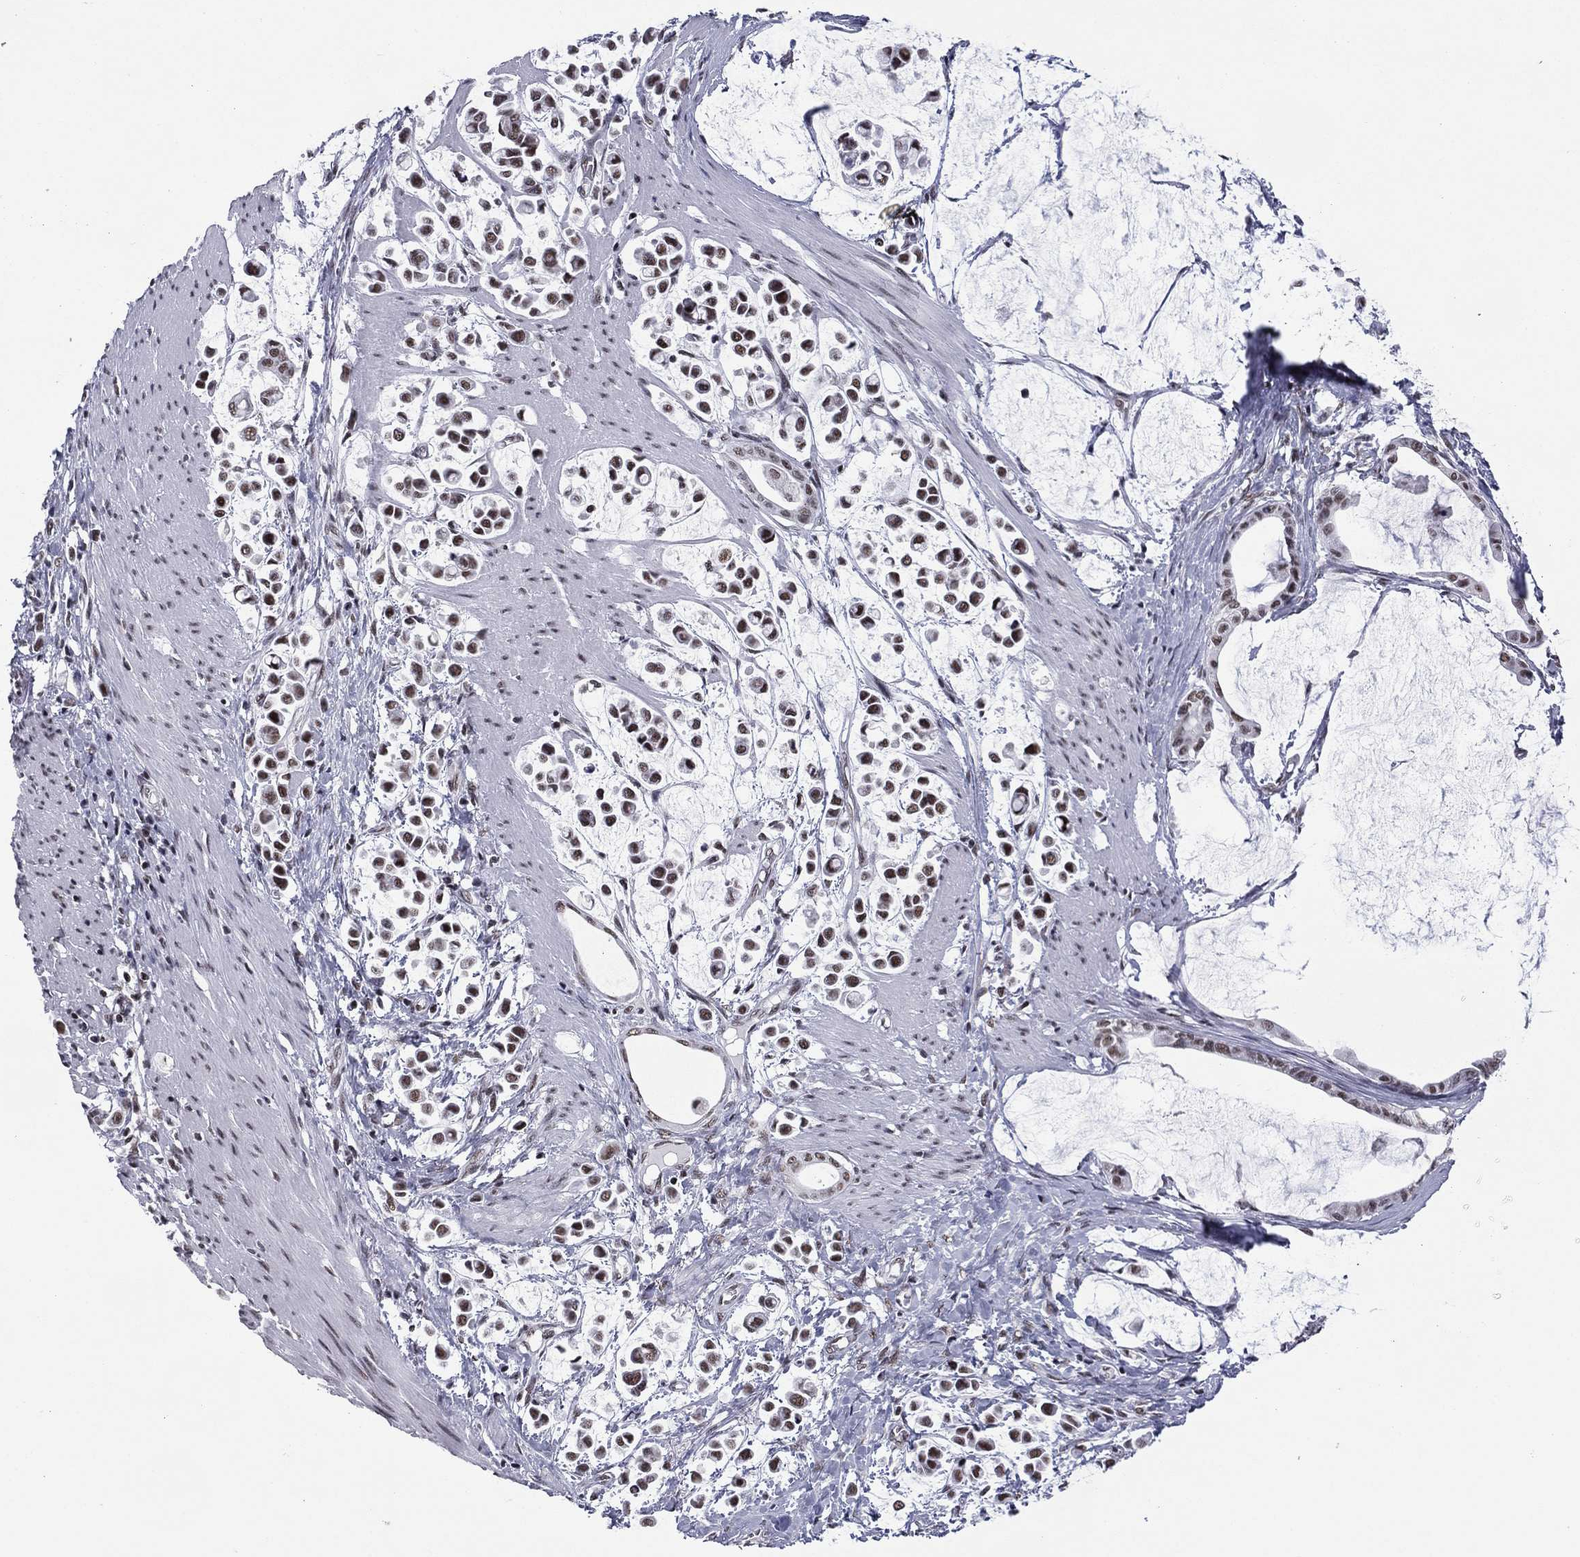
{"staining": {"intensity": "moderate", "quantity": "25%-75%", "location": "nuclear"}, "tissue": "stomach cancer", "cell_type": "Tumor cells", "image_type": "cancer", "snomed": [{"axis": "morphology", "description": "Adenocarcinoma, NOS"}, {"axis": "topography", "description": "Stomach"}], "caption": "Immunohistochemical staining of stomach adenocarcinoma shows medium levels of moderate nuclear protein expression in approximately 25%-75% of tumor cells.", "gene": "ETV5", "patient": {"sex": "male", "age": 82}}